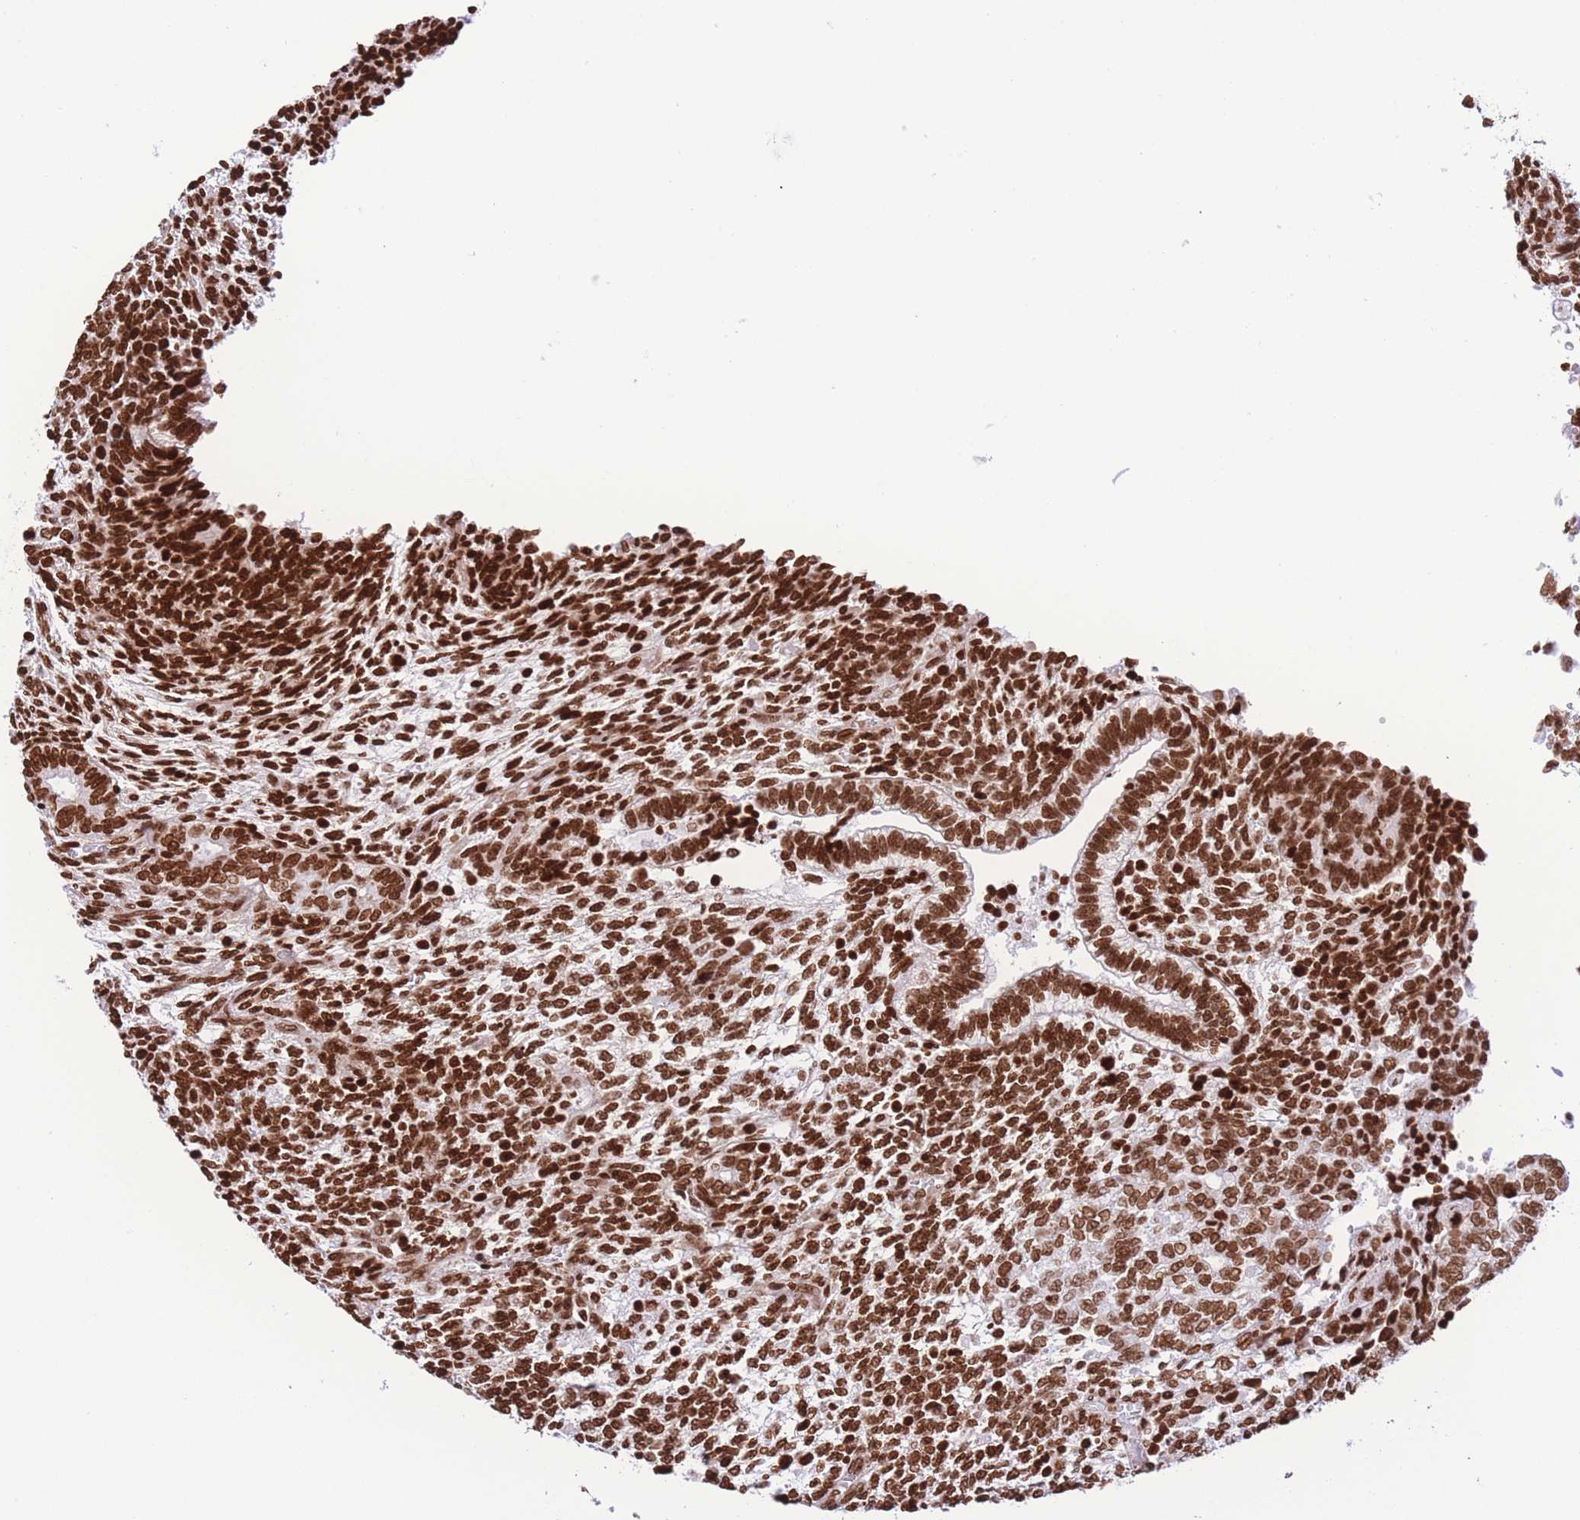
{"staining": {"intensity": "strong", "quantity": ">75%", "location": "nuclear"}, "tissue": "testis cancer", "cell_type": "Tumor cells", "image_type": "cancer", "snomed": [{"axis": "morphology", "description": "Carcinoma, Embryonal, NOS"}, {"axis": "topography", "description": "Testis"}], "caption": "Immunohistochemistry micrograph of testis embryonal carcinoma stained for a protein (brown), which exhibits high levels of strong nuclear staining in about >75% of tumor cells.", "gene": "H2BC11", "patient": {"sex": "male", "age": 23}}